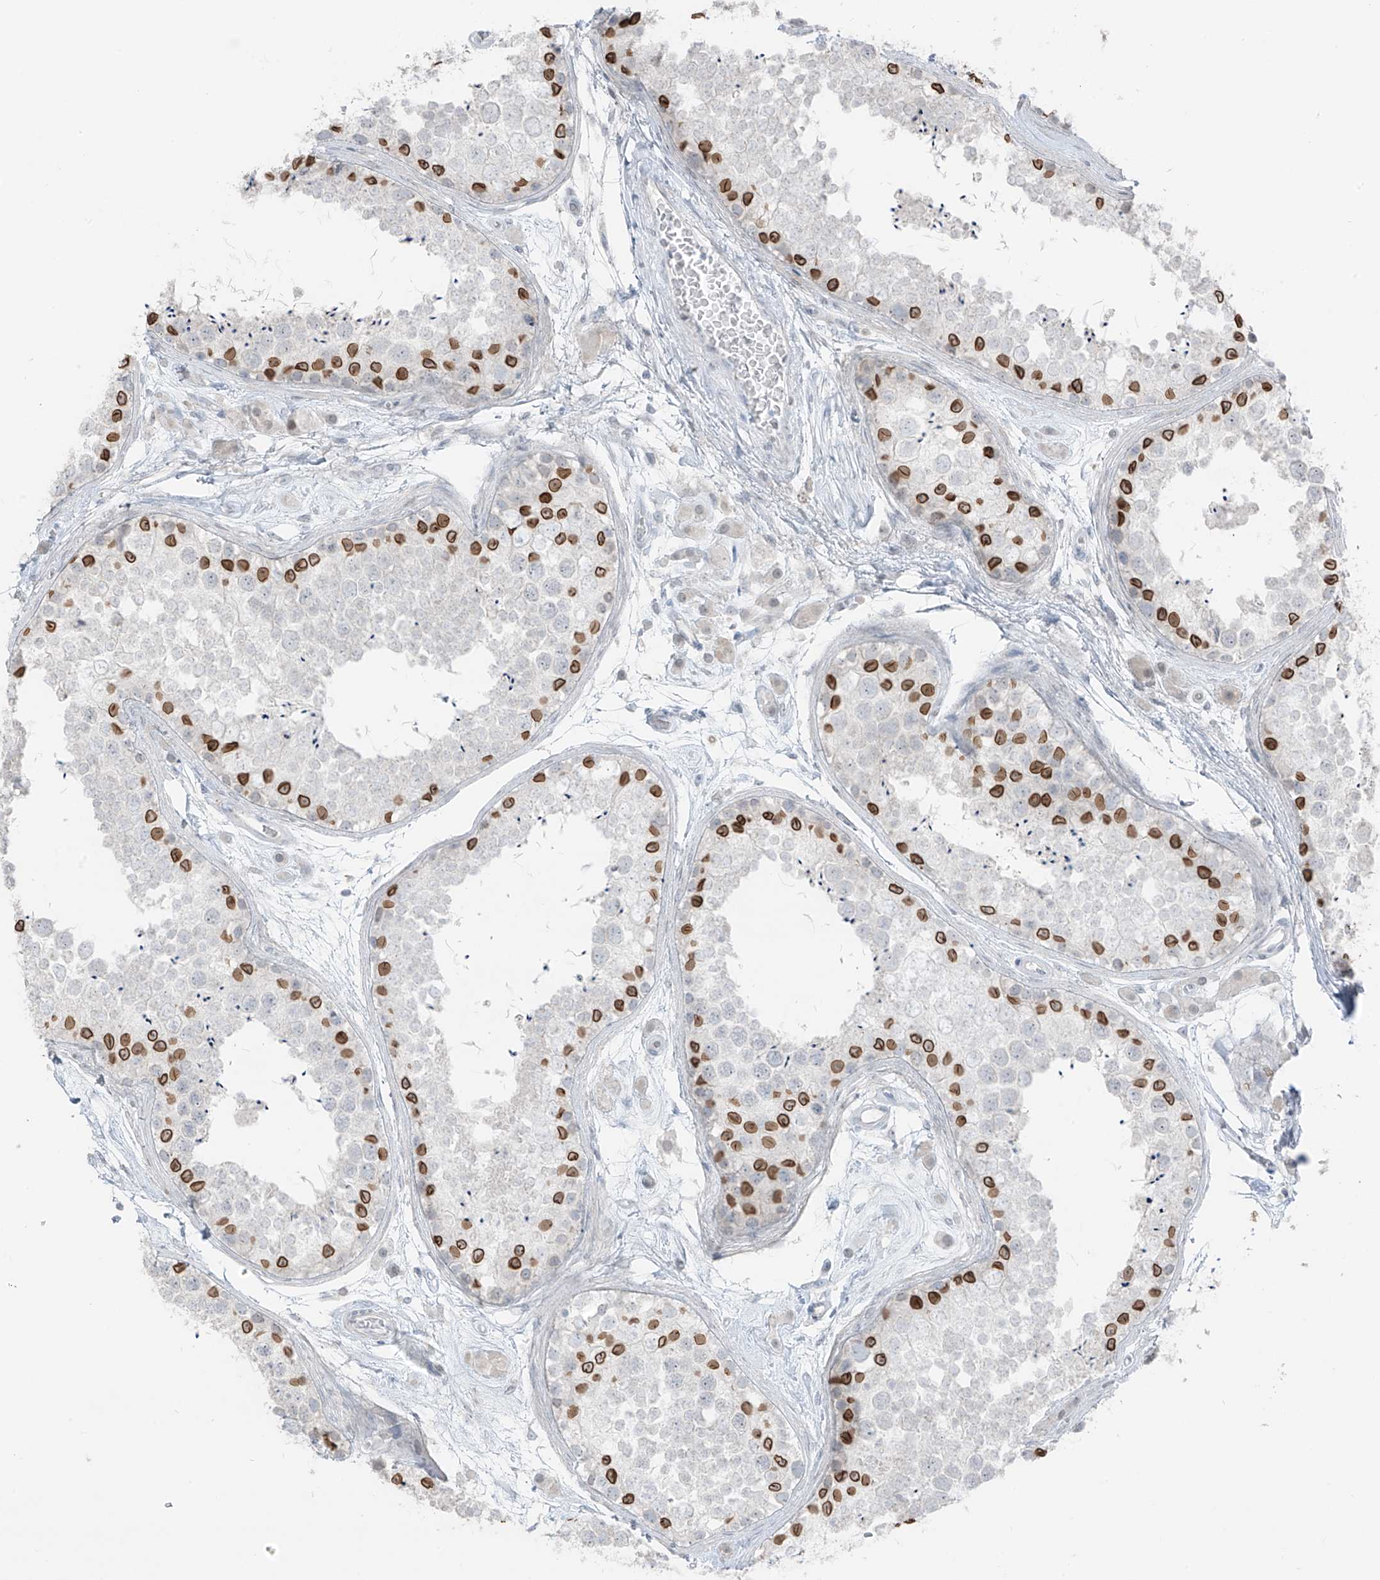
{"staining": {"intensity": "strong", "quantity": "25%-75%", "location": "nuclear"}, "tissue": "testis", "cell_type": "Cells in seminiferous ducts", "image_type": "normal", "snomed": [{"axis": "morphology", "description": "Normal tissue, NOS"}, {"axis": "topography", "description": "Testis"}], "caption": "Unremarkable testis reveals strong nuclear staining in about 25%-75% of cells in seminiferous ducts (DAB IHC with brightfield microscopy, high magnification)..", "gene": "PRDM6", "patient": {"sex": "male", "age": 25}}